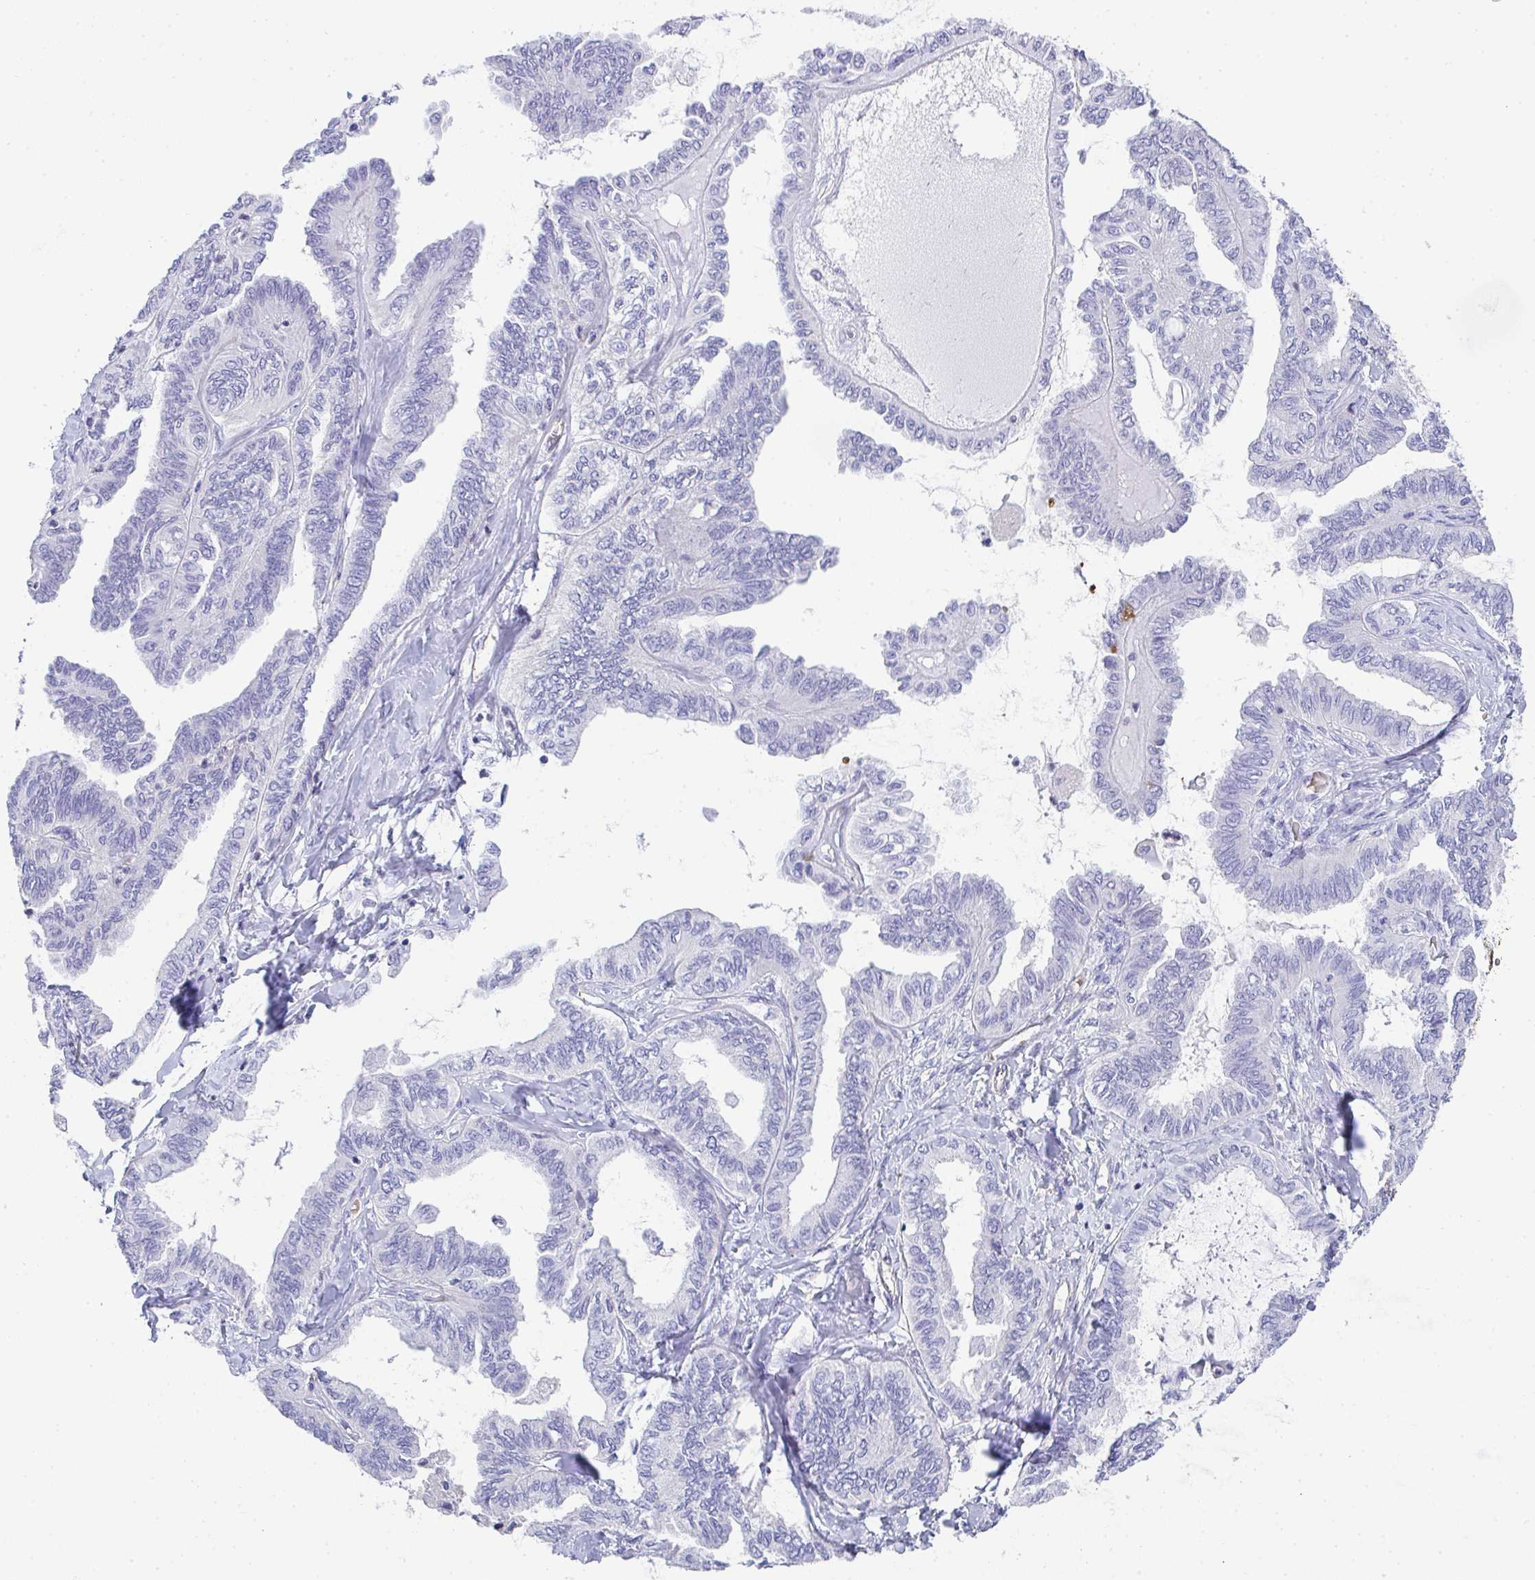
{"staining": {"intensity": "negative", "quantity": "none", "location": "none"}, "tissue": "ovarian cancer", "cell_type": "Tumor cells", "image_type": "cancer", "snomed": [{"axis": "morphology", "description": "Carcinoma, endometroid"}, {"axis": "topography", "description": "Ovary"}], "caption": "An IHC histopathology image of ovarian endometroid carcinoma is shown. There is no staining in tumor cells of ovarian endometroid carcinoma.", "gene": "TNFAIP8", "patient": {"sex": "female", "age": 70}}